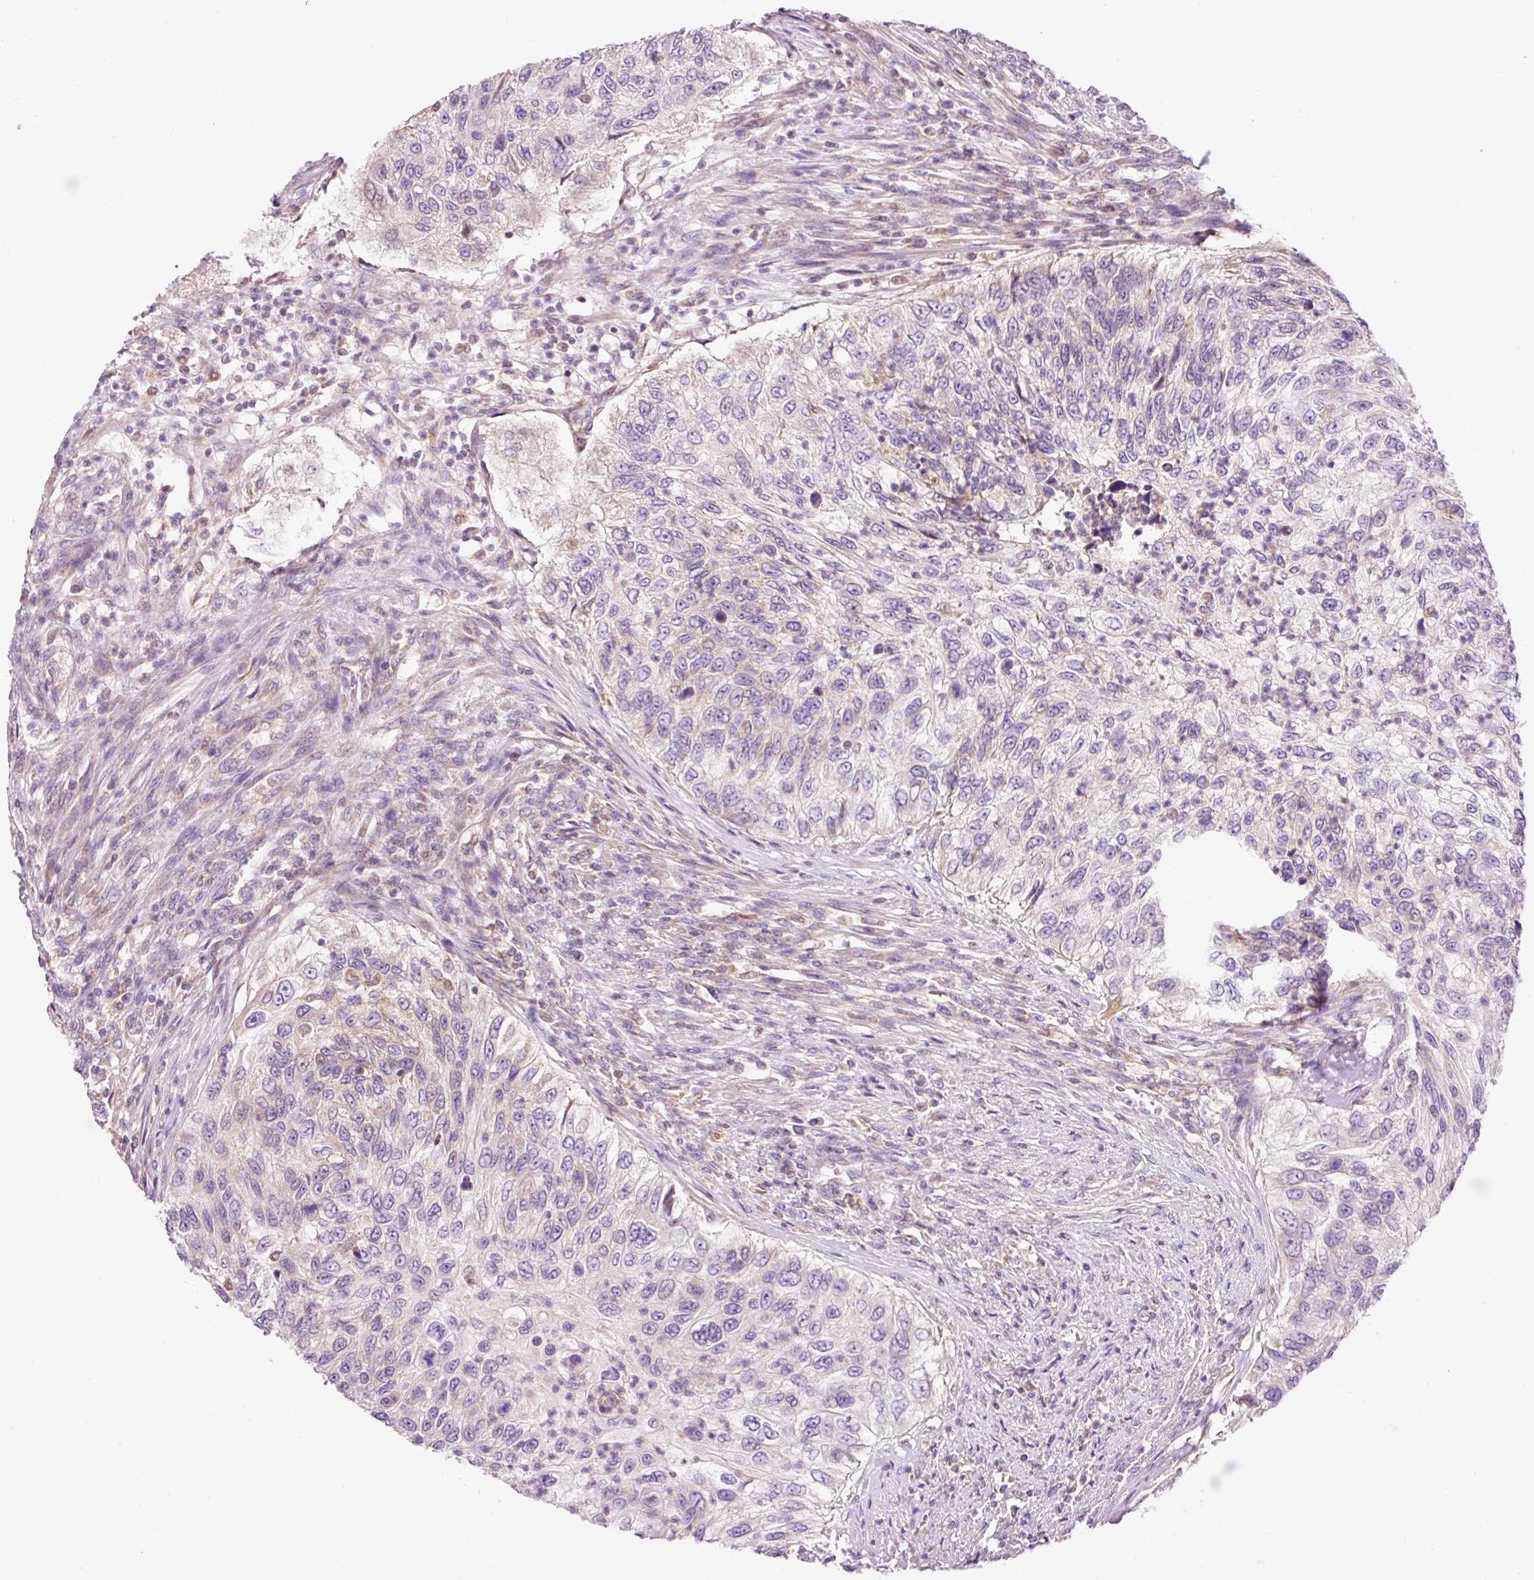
{"staining": {"intensity": "negative", "quantity": "none", "location": "none"}, "tissue": "urothelial cancer", "cell_type": "Tumor cells", "image_type": "cancer", "snomed": [{"axis": "morphology", "description": "Urothelial carcinoma, High grade"}, {"axis": "topography", "description": "Urinary bladder"}], "caption": "Immunohistochemistry micrograph of neoplastic tissue: human urothelial carcinoma (high-grade) stained with DAB (3,3'-diaminobenzidine) demonstrates no significant protein staining in tumor cells.", "gene": "IMMT", "patient": {"sex": "female", "age": 60}}